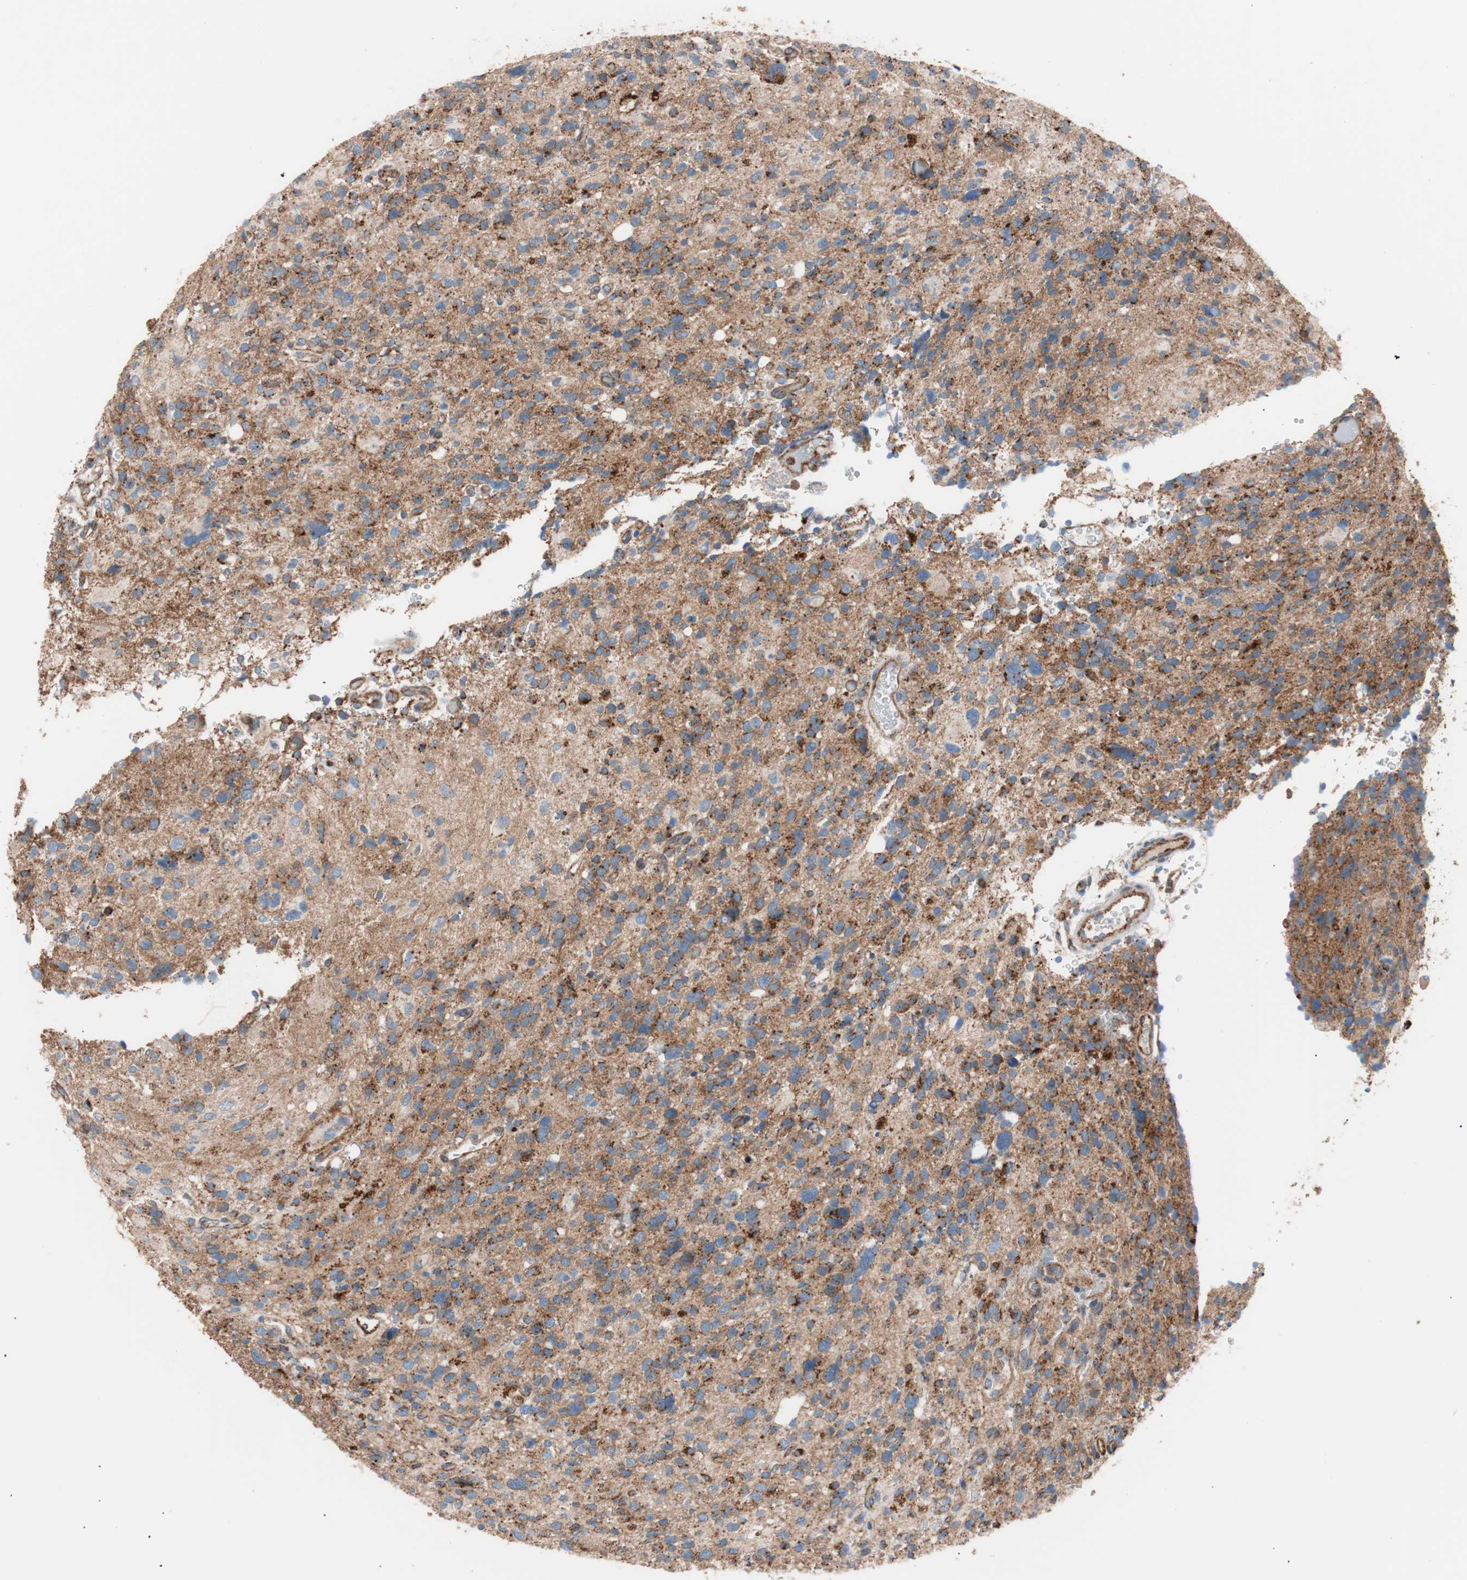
{"staining": {"intensity": "moderate", "quantity": ">75%", "location": "cytoplasmic/membranous"}, "tissue": "glioma", "cell_type": "Tumor cells", "image_type": "cancer", "snomed": [{"axis": "morphology", "description": "Glioma, malignant, High grade"}, {"axis": "topography", "description": "Brain"}], "caption": "This image shows immunohistochemistry (IHC) staining of human glioma, with medium moderate cytoplasmic/membranous positivity in approximately >75% of tumor cells.", "gene": "FLOT2", "patient": {"sex": "male", "age": 48}}